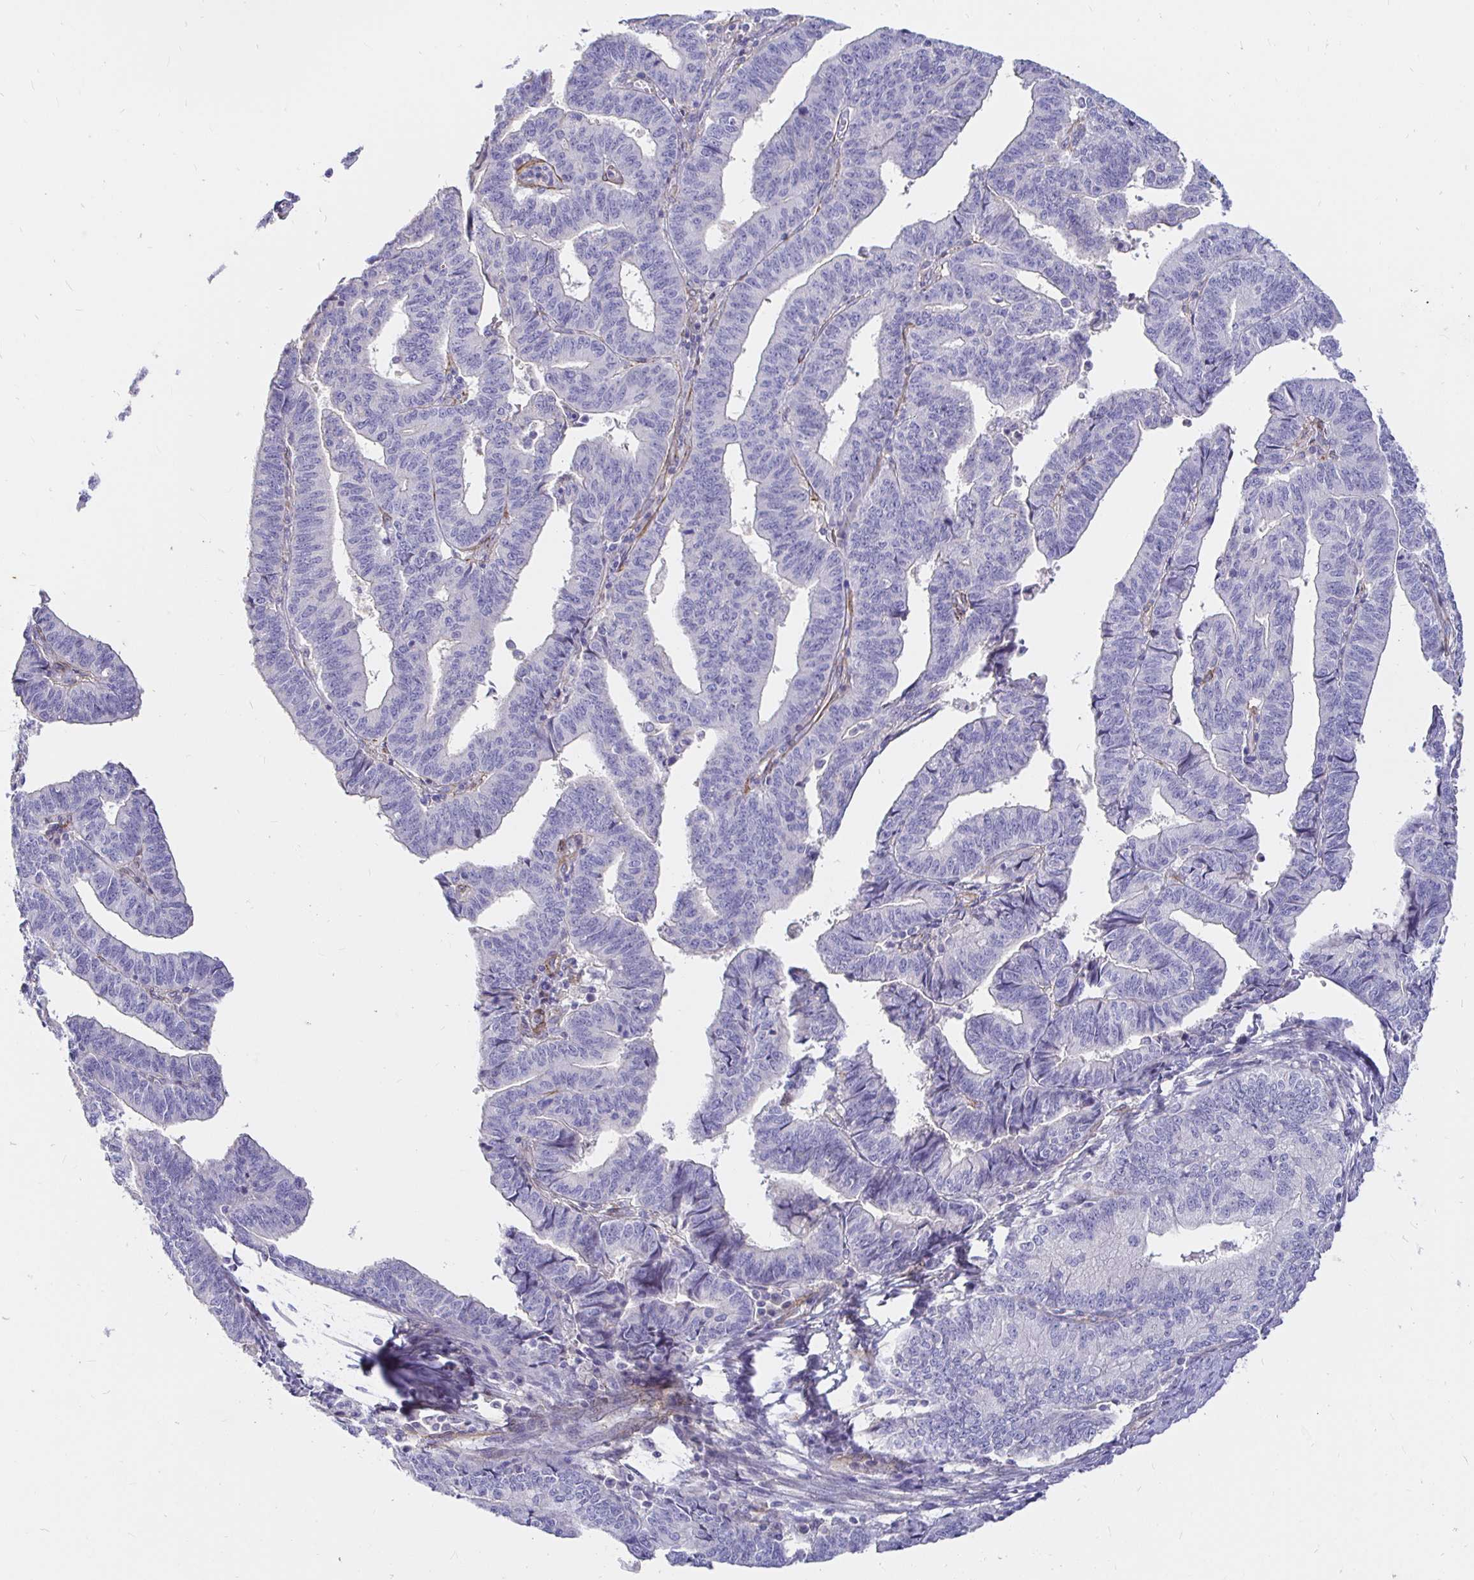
{"staining": {"intensity": "negative", "quantity": "none", "location": "none"}, "tissue": "endometrial cancer", "cell_type": "Tumor cells", "image_type": "cancer", "snomed": [{"axis": "morphology", "description": "Adenocarcinoma, NOS"}, {"axis": "topography", "description": "Endometrium"}], "caption": "A high-resolution micrograph shows immunohistochemistry (IHC) staining of endometrial cancer (adenocarcinoma), which shows no significant positivity in tumor cells.", "gene": "PALM2AKAP2", "patient": {"sex": "female", "age": 65}}